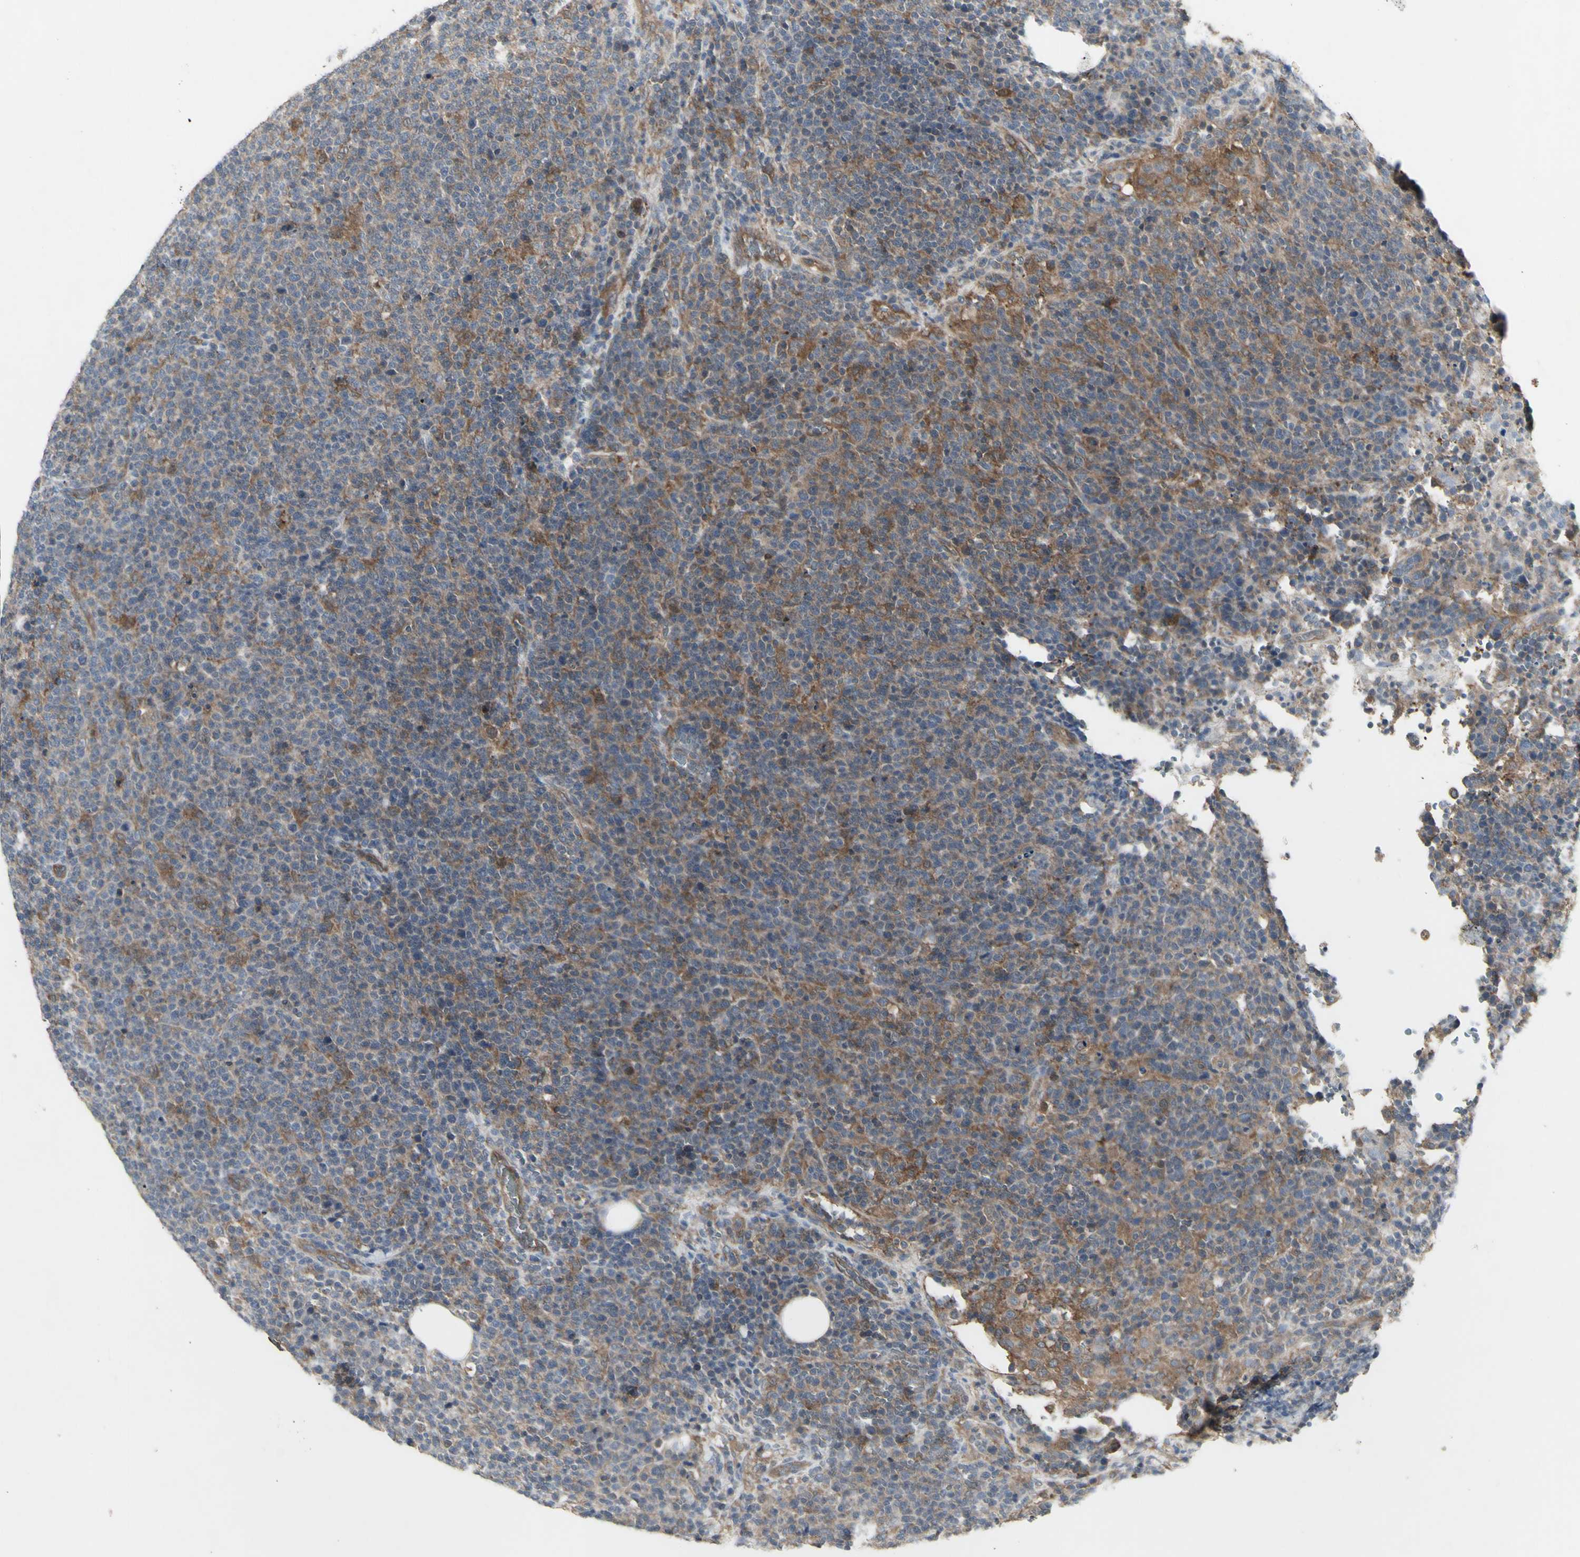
{"staining": {"intensity": "moderate", "quantity": "25%-75%", "location": "cytoplasmic/membranous"}, "tissue": "lymphoma", "cell_type": "Tumor cells", "image_type": "cancer", "snomed": [{"axis": "morphology", "description": "Malignant lymphoma, non-Hodgkin's type, High grade"}, {"axis": "topography", "description": "Lymph node"}], "caption": "High-magnification brightfield microscopy of lymphoma stained with DAB (3,3'-diaminobenzidine) (brown) and counterstained with hematoxylin (blue). tumor cells exhibit moderate cytoplasmic/membranous expression is appreciated in about25%-75% of cells.", "gene": "CHURC1-FNTB", "patient": {"sex": "male", "age": 61}}